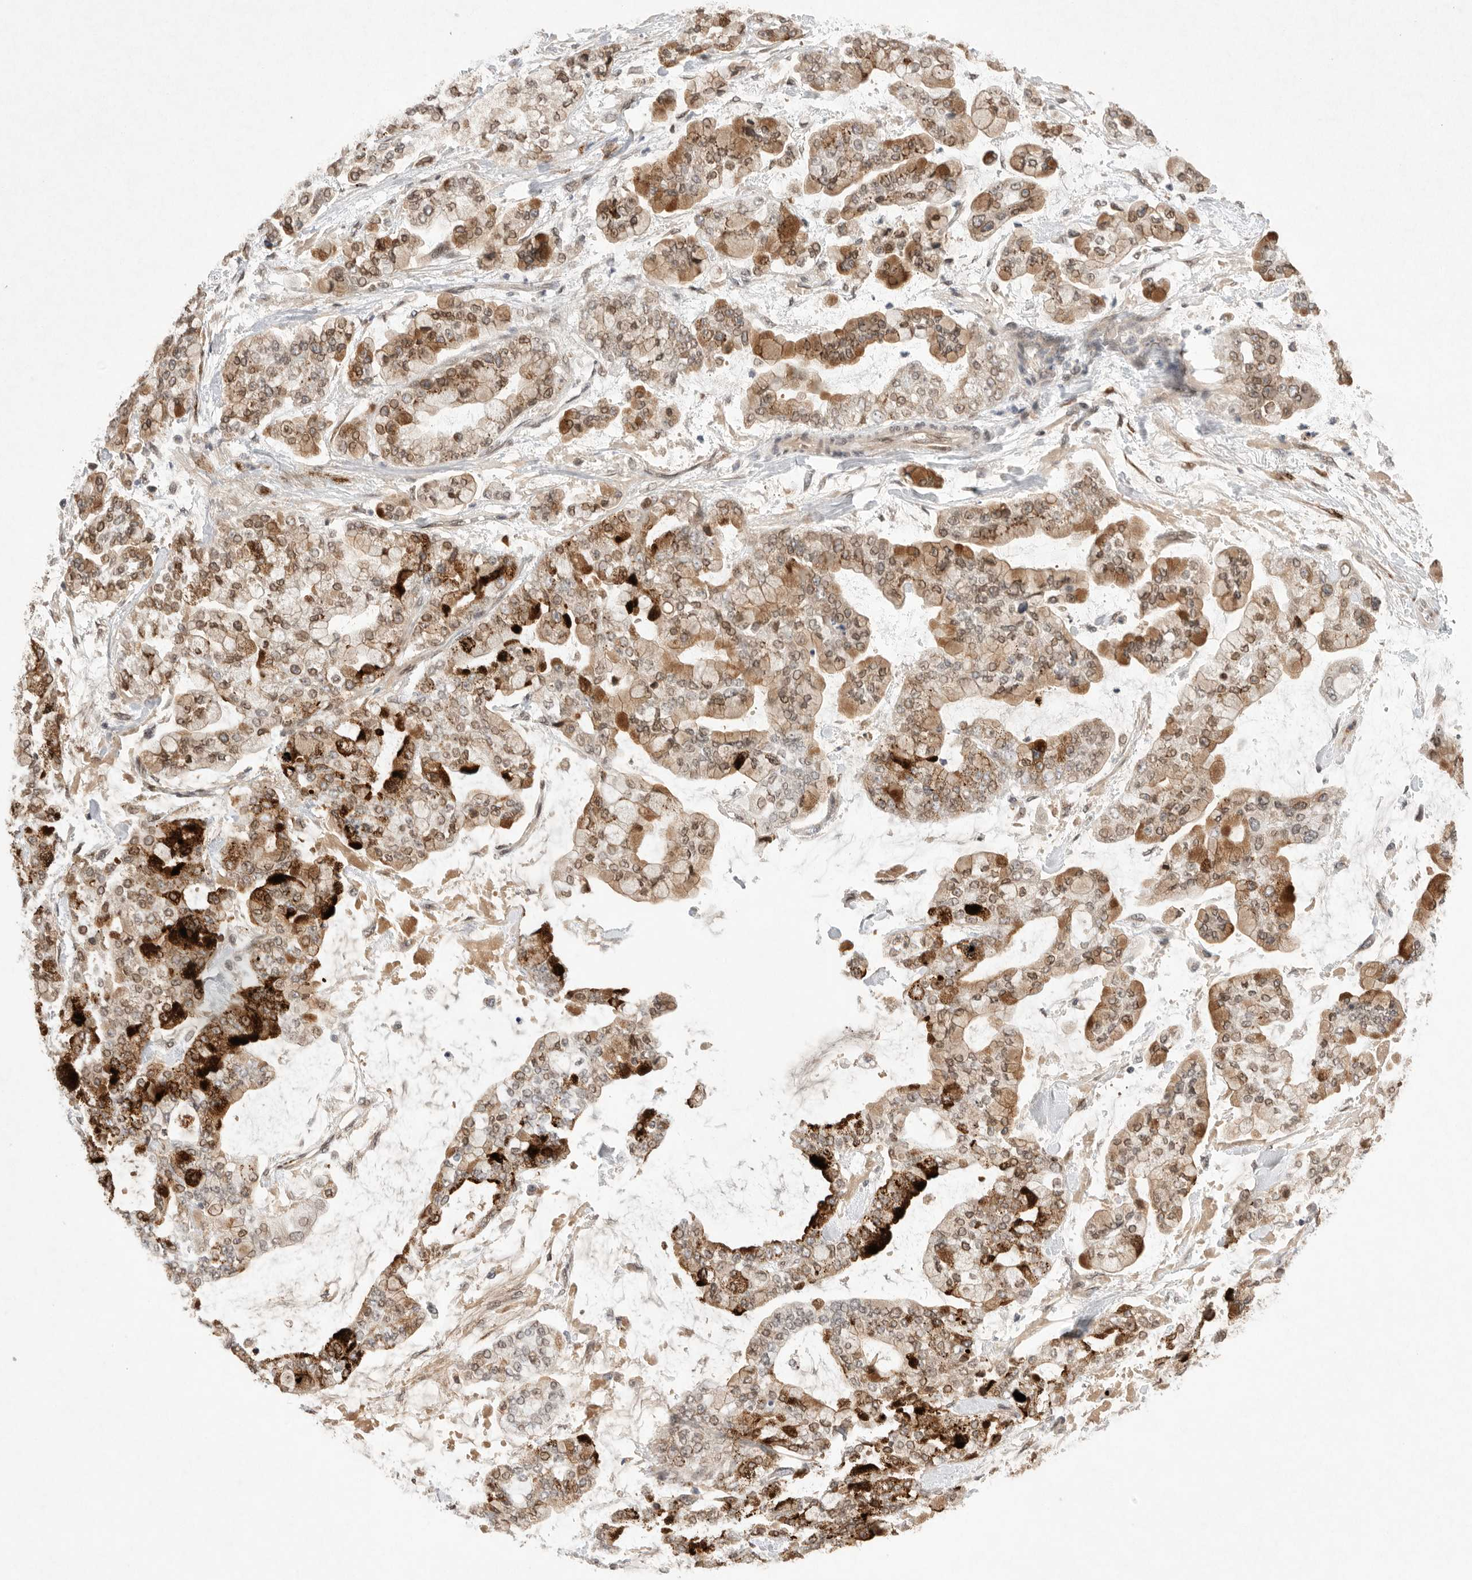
{"staining": {"intensity": "moderate", "quantity": ">75%", "location": "cytoplasmic/membranous,nuclear"}, "tissue": "stomach cancer", "cell_type": "Tumor cells", "image_type": "cancer", "snomed": [{"axis": "morphology", "description": "Normal tissue, NOS"}, {"axis": "morphology", "description": "Adenocarcinoma, NOS"}, {"axis": "topography", "description": "Stomach, upper"}, {"axis": "topography", "description": "Stomach"}], "caption": "An image of human stomach cancer stained for a protein exhibits moderate cytoplasmic/membranous and nuclear brown staining in tumor cells.", "gene": "LEMD3", "patient": {"sex": "male", "age": 76}}